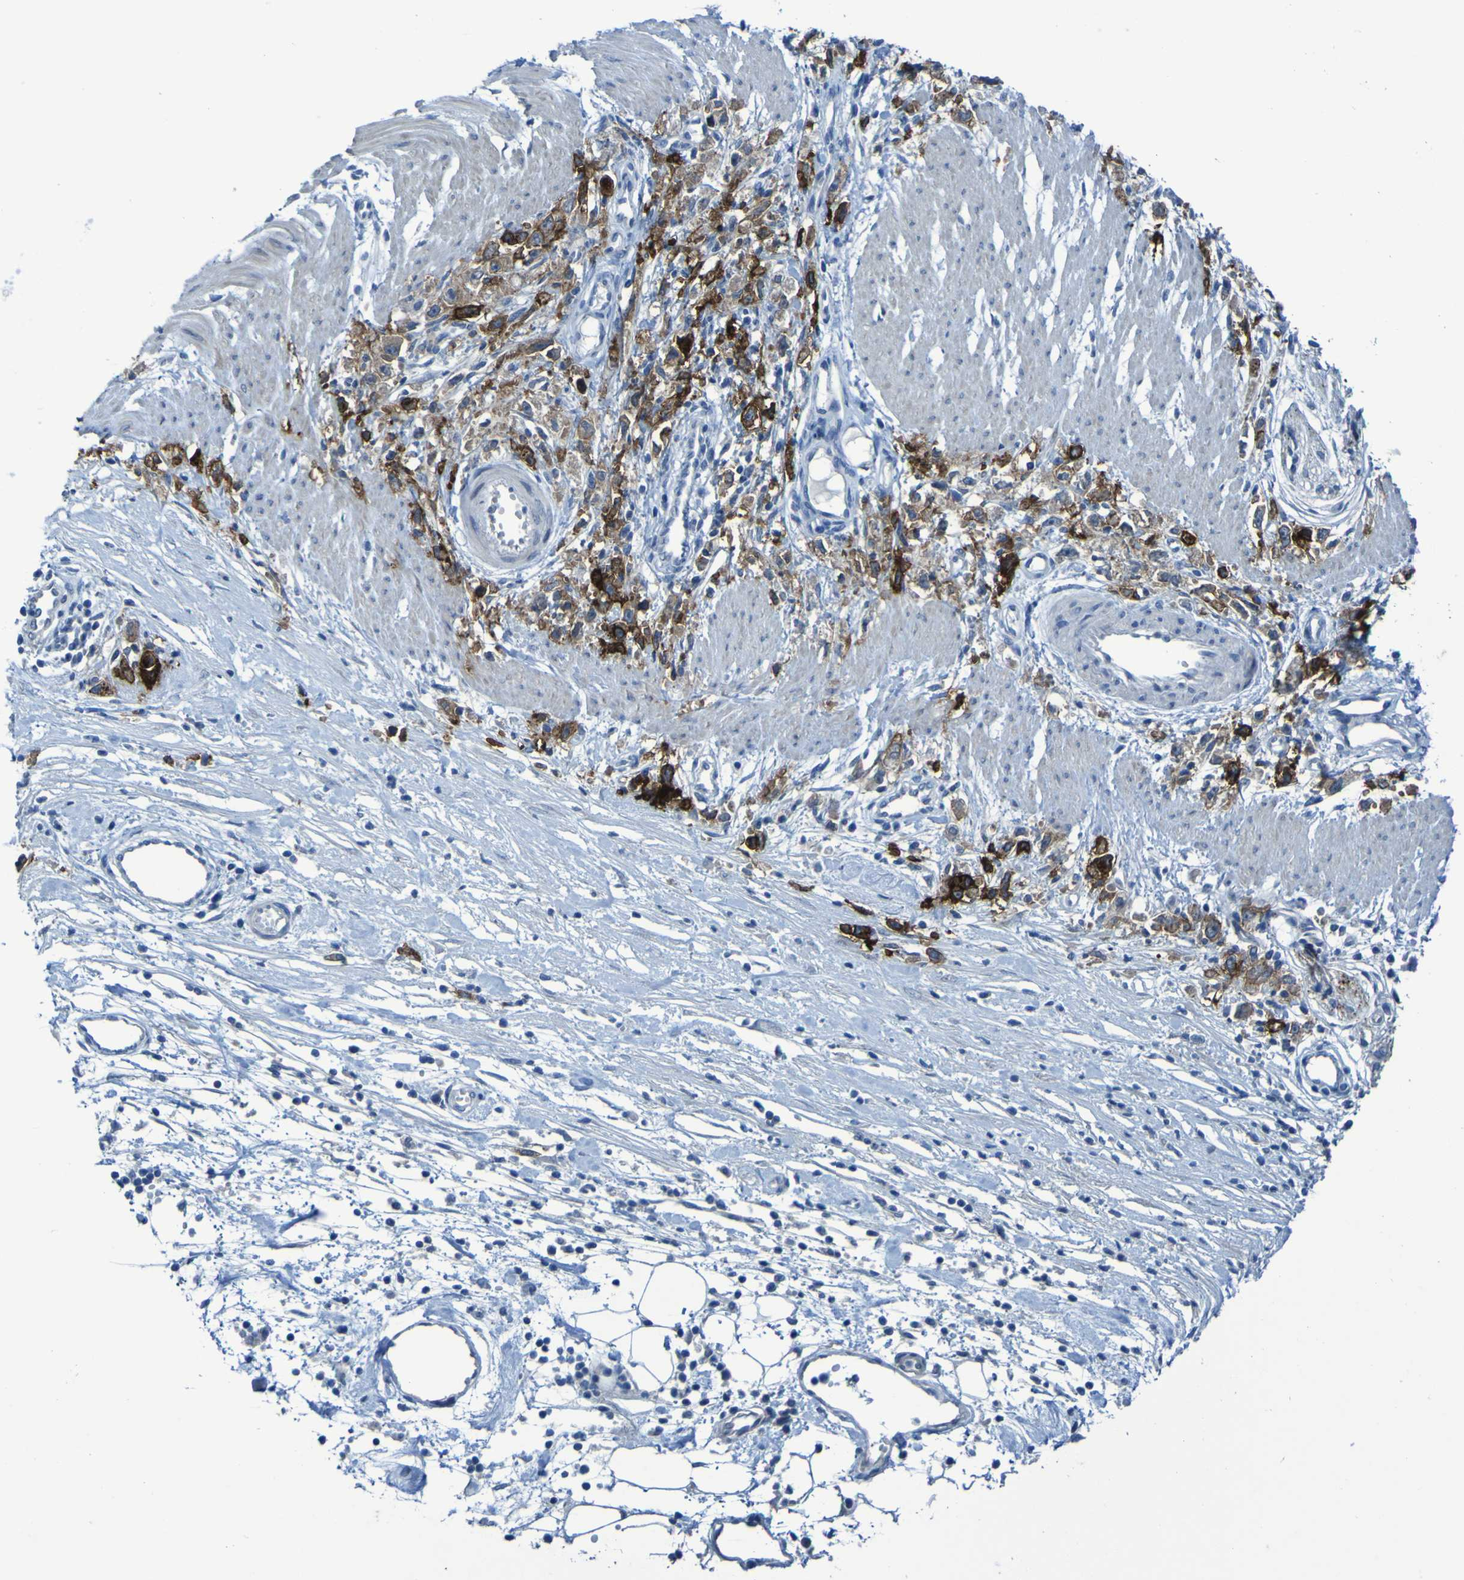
{"staining": {"intensity": "strong", "quantity": "25%-75%", "location": "cytoplasmic/membranous"}, "tissue": "stomach cancer", "cell_type": "Tumor cells", "image_type": "cancer", "snomed": [{"axis": "morphology", "description": "Adenocarcinoma, NOS"}, {"axis": "topography", "description": "Stomach"}], "caption": "Protein expression analysis of stomach adenocarcinoma shows strong cytoplasmic/membranous positivity in approximately 25%-75% of tumor cells.", "gene": "CLDN18", "patient": {"sex": "female", "age": 59}}